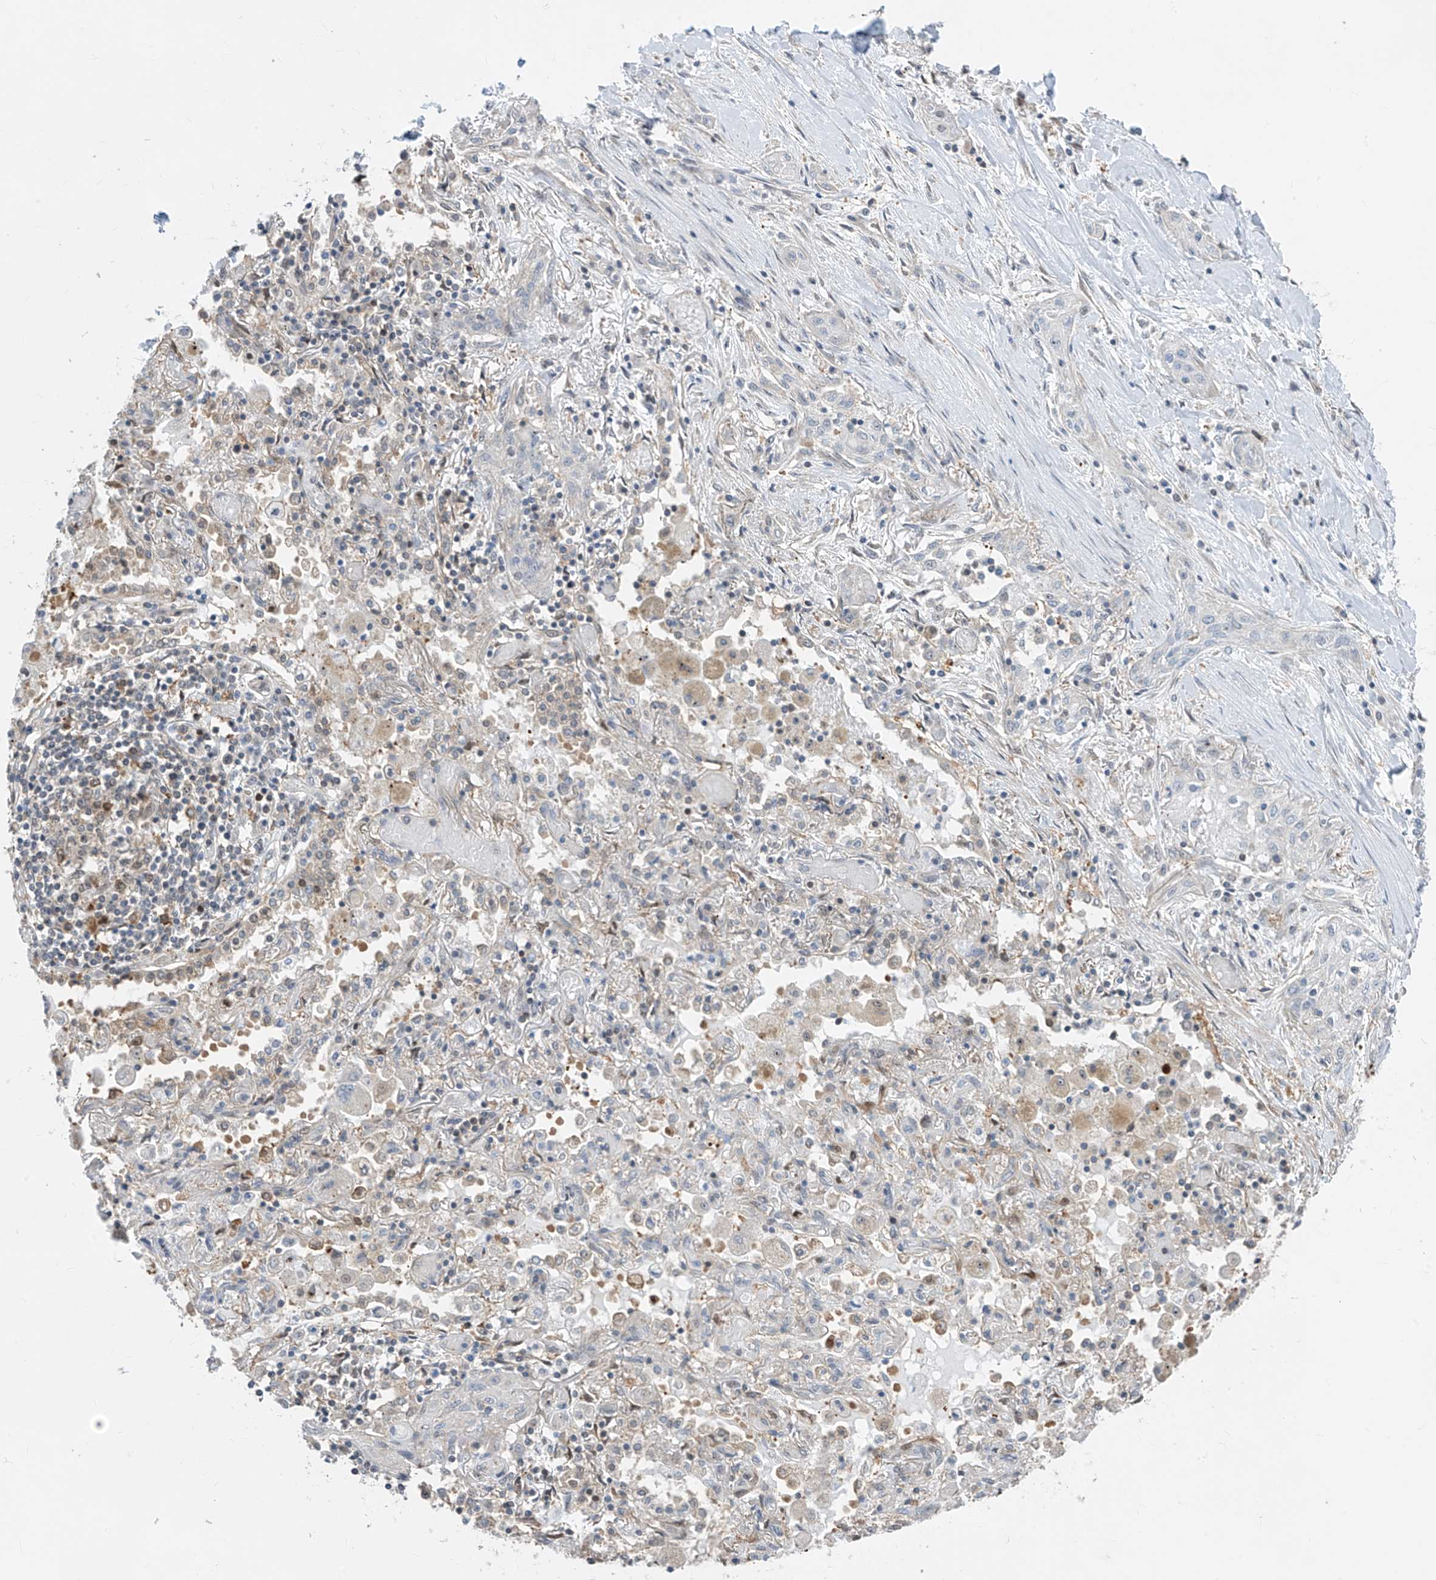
{"staining": {"intensity": "negative", "quantity": "none", "location": "none"}, "tissue": "lung cancer", "cell_type": "Tumor cells", "image_type": "cancer", "snomed": [{"axis": "morphology", "description": "Squamous cell carcinoma, NOS"}, {"axis": "topography", "description": "Lung"}], "caption": "Immunohistochemical staining of lung cancer (squamous cell carcinoma) shows no significant expression in tumor cells. The staining was performed using DAB to visualize the protein expression in brown, while the nuclei were stained in blue with hematoxylin (Magnification: 20x).", "gene": "TTC38", "patient": {"sex": "female", "age": 47}}